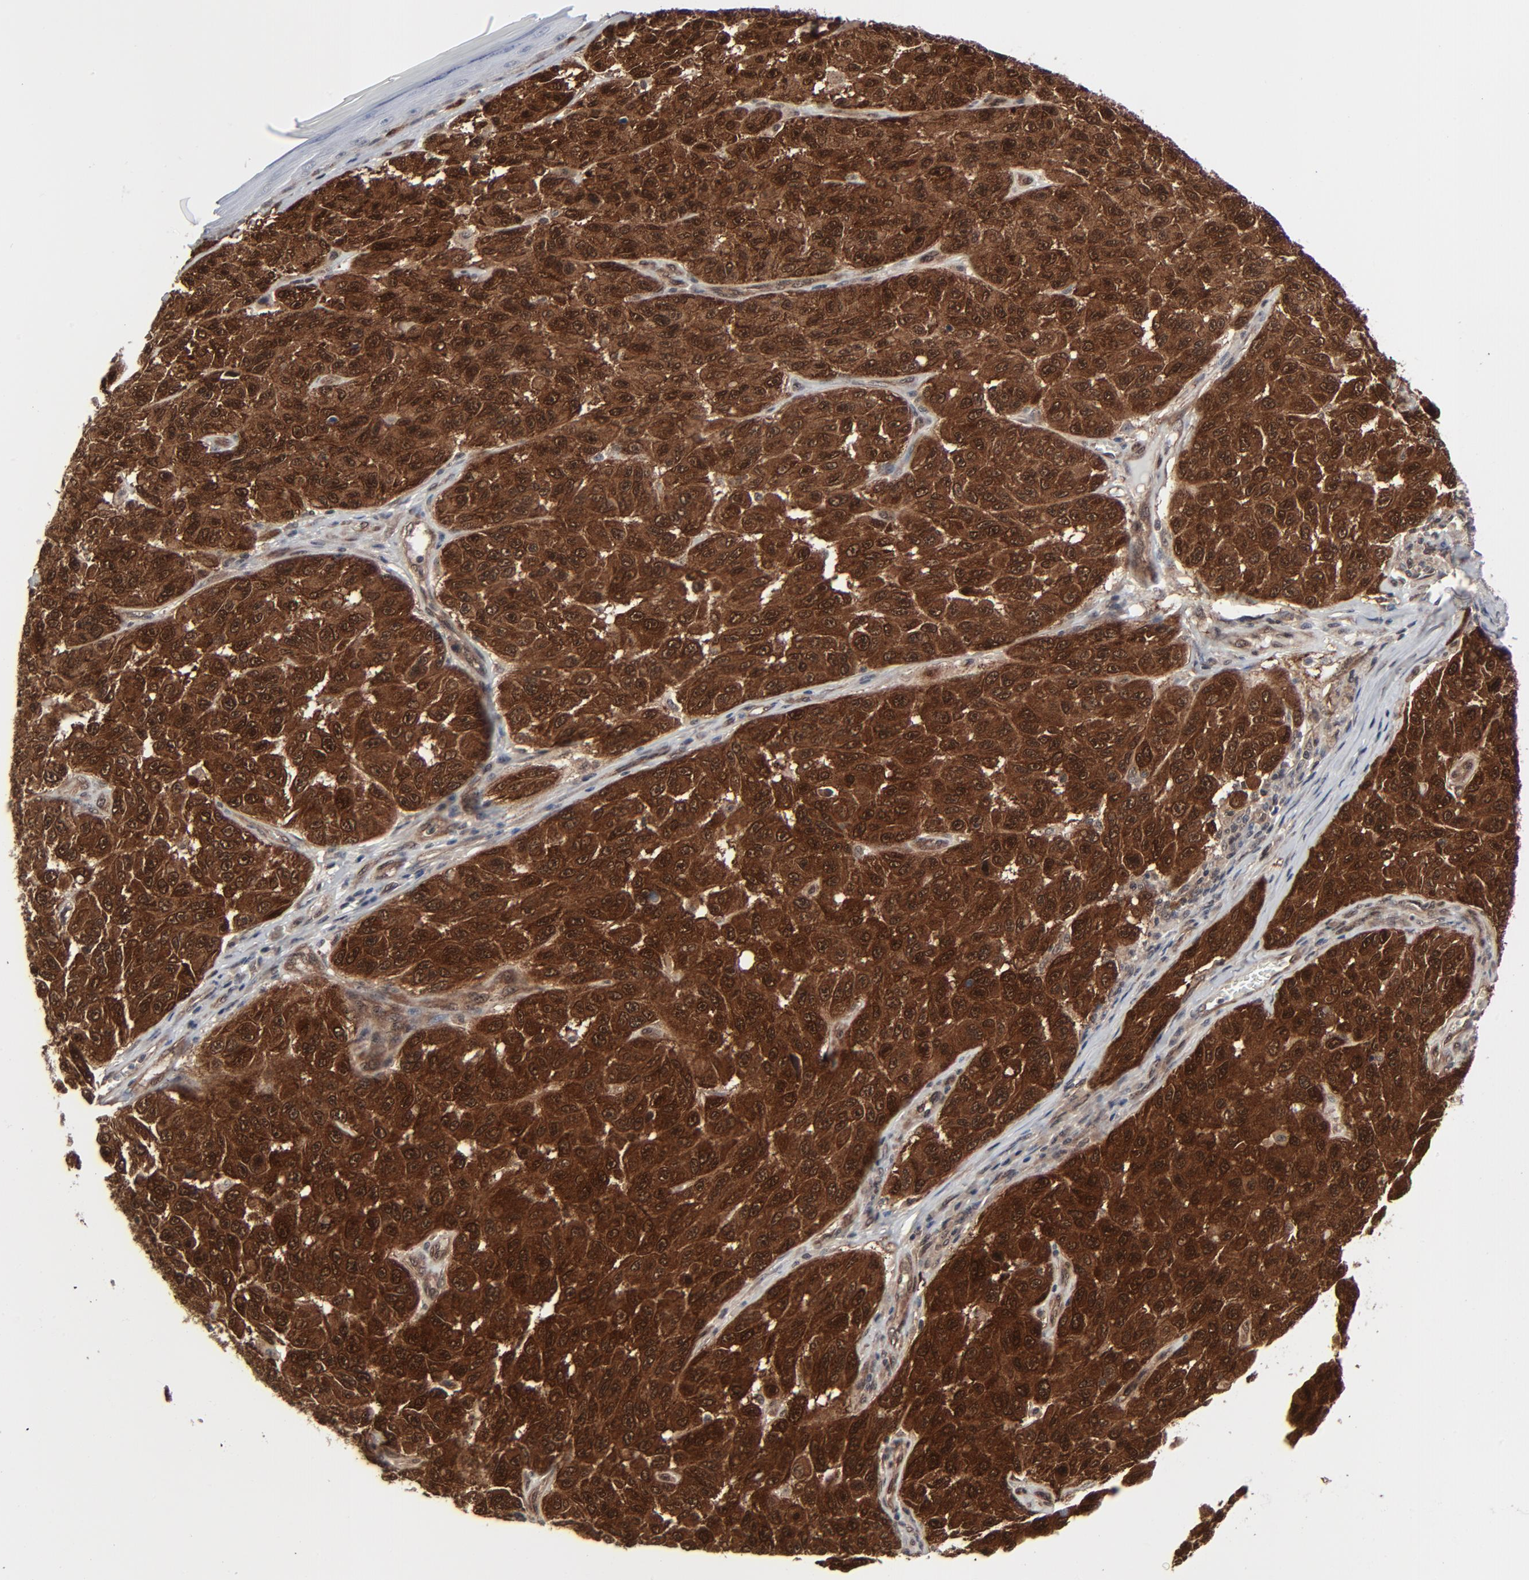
{"staining": {"intensity": "strong", "quantity": ">75%", "location": "cytoplasmic/membranous,nuclear"}, "tissue": "melanoma", "cell_type": "Tumor cells", "image_type": "cancer", "snomed": [{"axis": "morphology", "description": "Malignant melanoma, NOS"}, {"axis": "topography", "description": "Skin"}], "caption": "Melanoma stained with DAB (3,3'-diaminobenzidine) immunohistochemistry (IHC) shows high levels of strong cytoplasmic/membranous and nuclear positivity in about >75% of tumor cells.", "gene": "AKT1", "patient": {"sex": "male", "age": 30}}